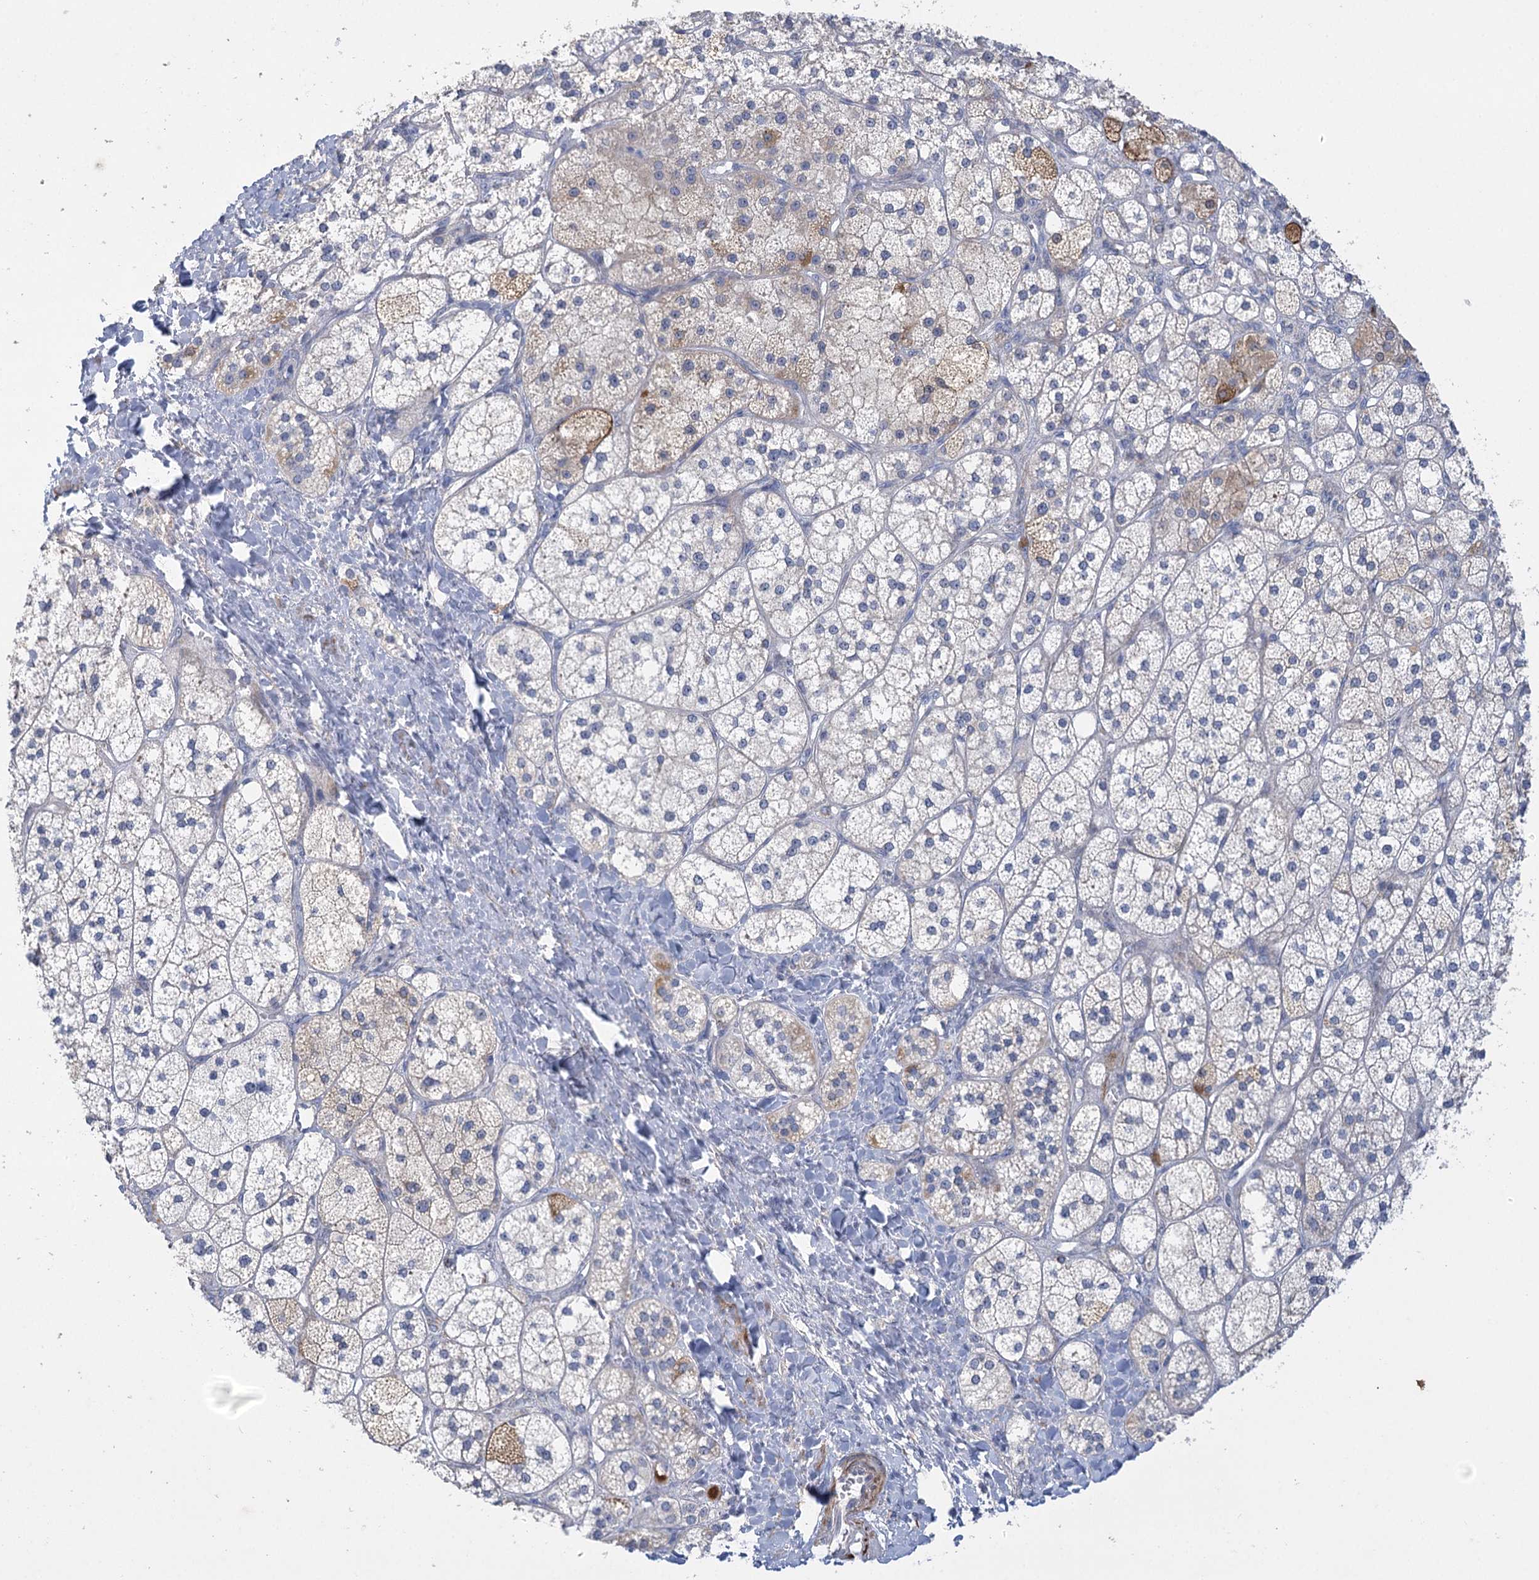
{"staining": {"intensity": "strong", "quantity": "<25%", "location": "cytoplasmic/membranous"}, "tissue": "adrenal gland", "cell_type": "Glandular cells", "image_type": "normal", "snomed": [{"axis": "morphology", "description": "Normal tissue, NOS"}, {"axis": "topography", "description": "Adrenal gland"}], "caption": "Normal adrenal gland shows strong cytoplasmic/membranous expression in approximately <25% of glandular cells.", "gene": "DHTKD1", "patient": {"sex": "male", "age": 61}}